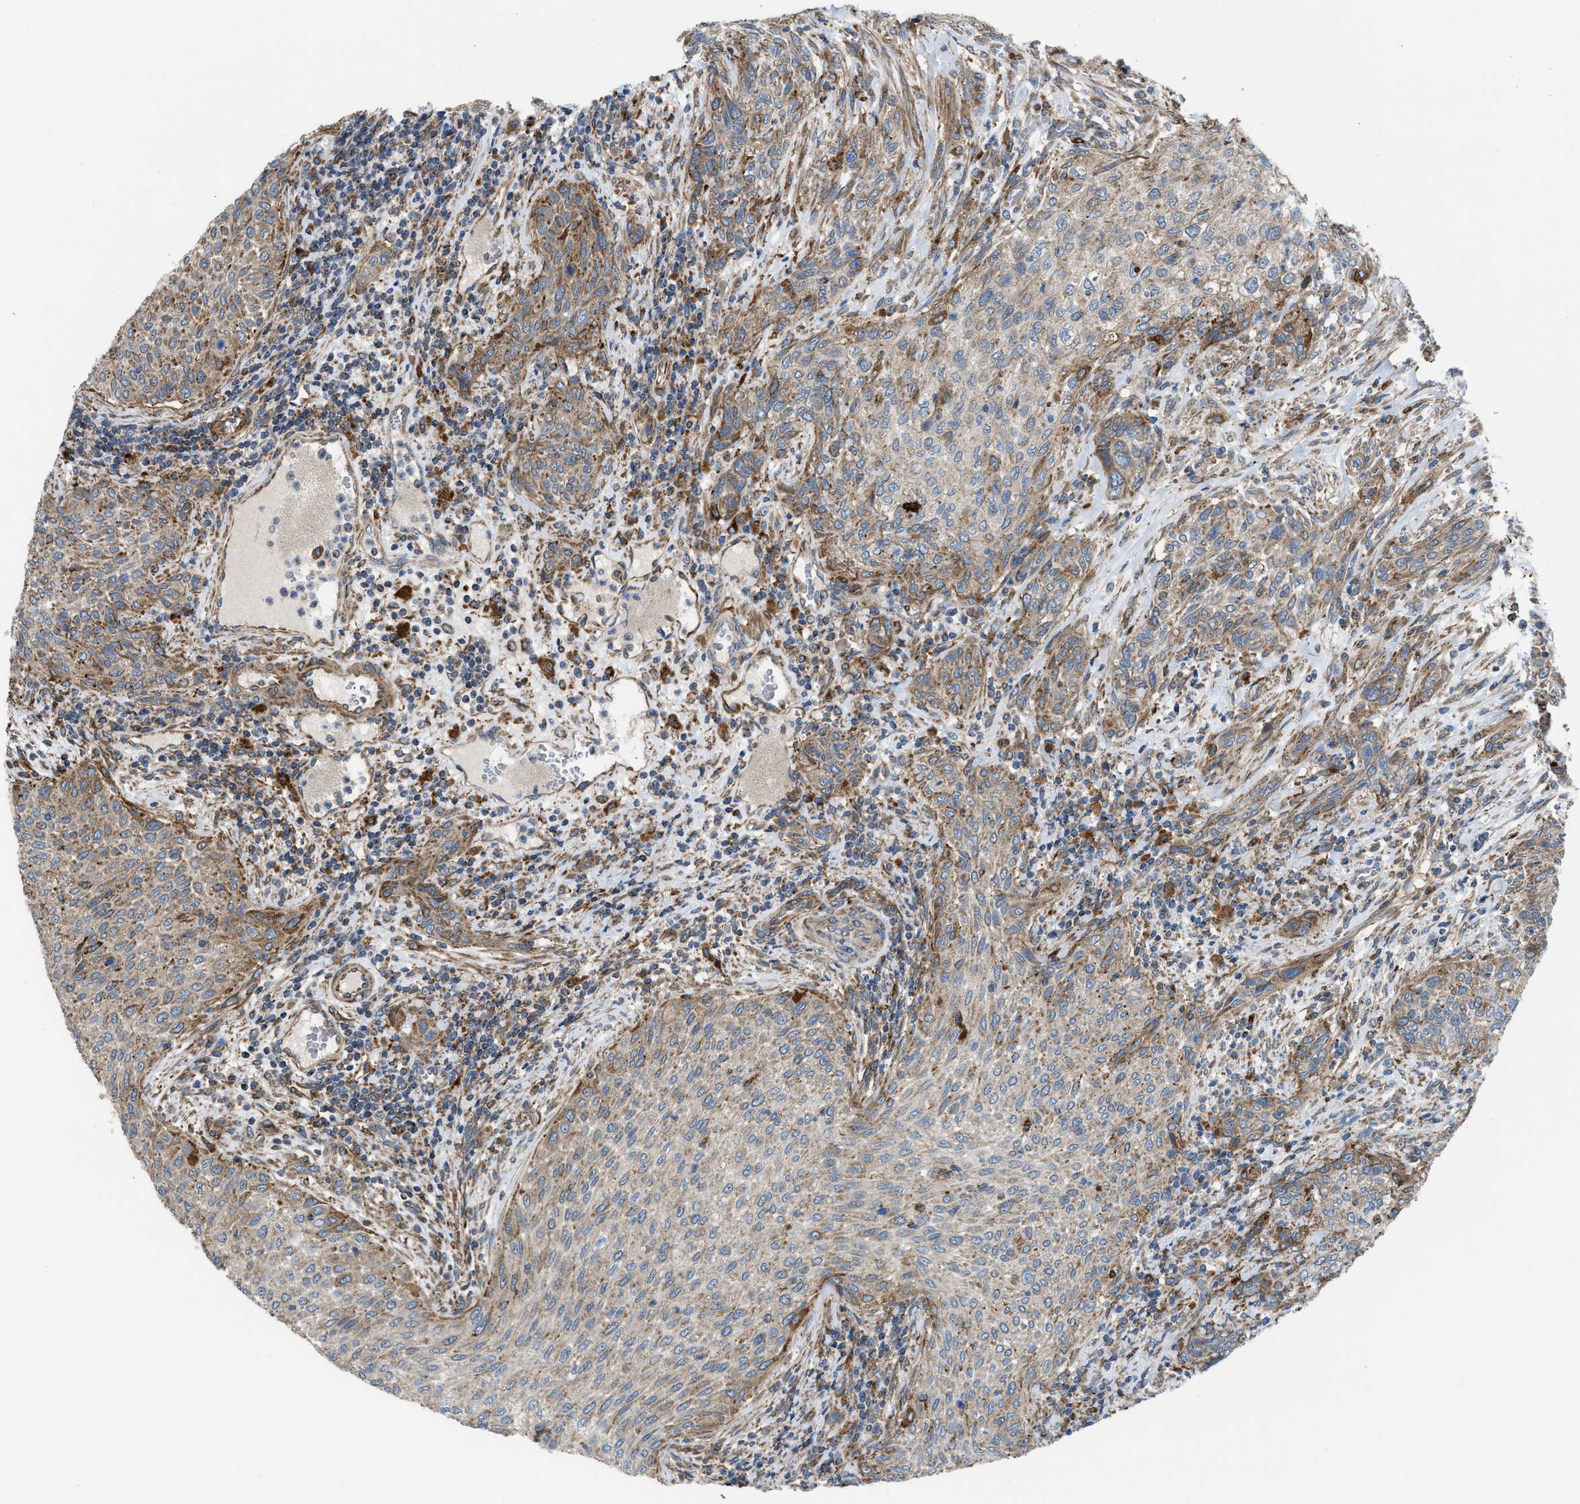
{"staining": {"intensity": "moderate", "quantity": "25%-75%", "location": "cytoplasmic/membranous"}, "tissue": "urothelial cancer", "cell_type": "Tumor cells", "image_type": "cancer", "snomed": [{"axis": "morphology", "description": "Urothelial carcinoma, Low grade"}, {"axis": "morphology", "description": "Urothelial carcinoma, High grade"}, {"axis": "topography", "description": "Urinary bladder"}], "caption": "Low-grade urothelial carcinoma was stained to show a protein in brown. There is medium levels of moderate cytoplasmic/membranous staining in approximately 25%-75% of tumor cells.", "gene": "SLC10A3", "patient": {"sex": "male", "age": 35}}